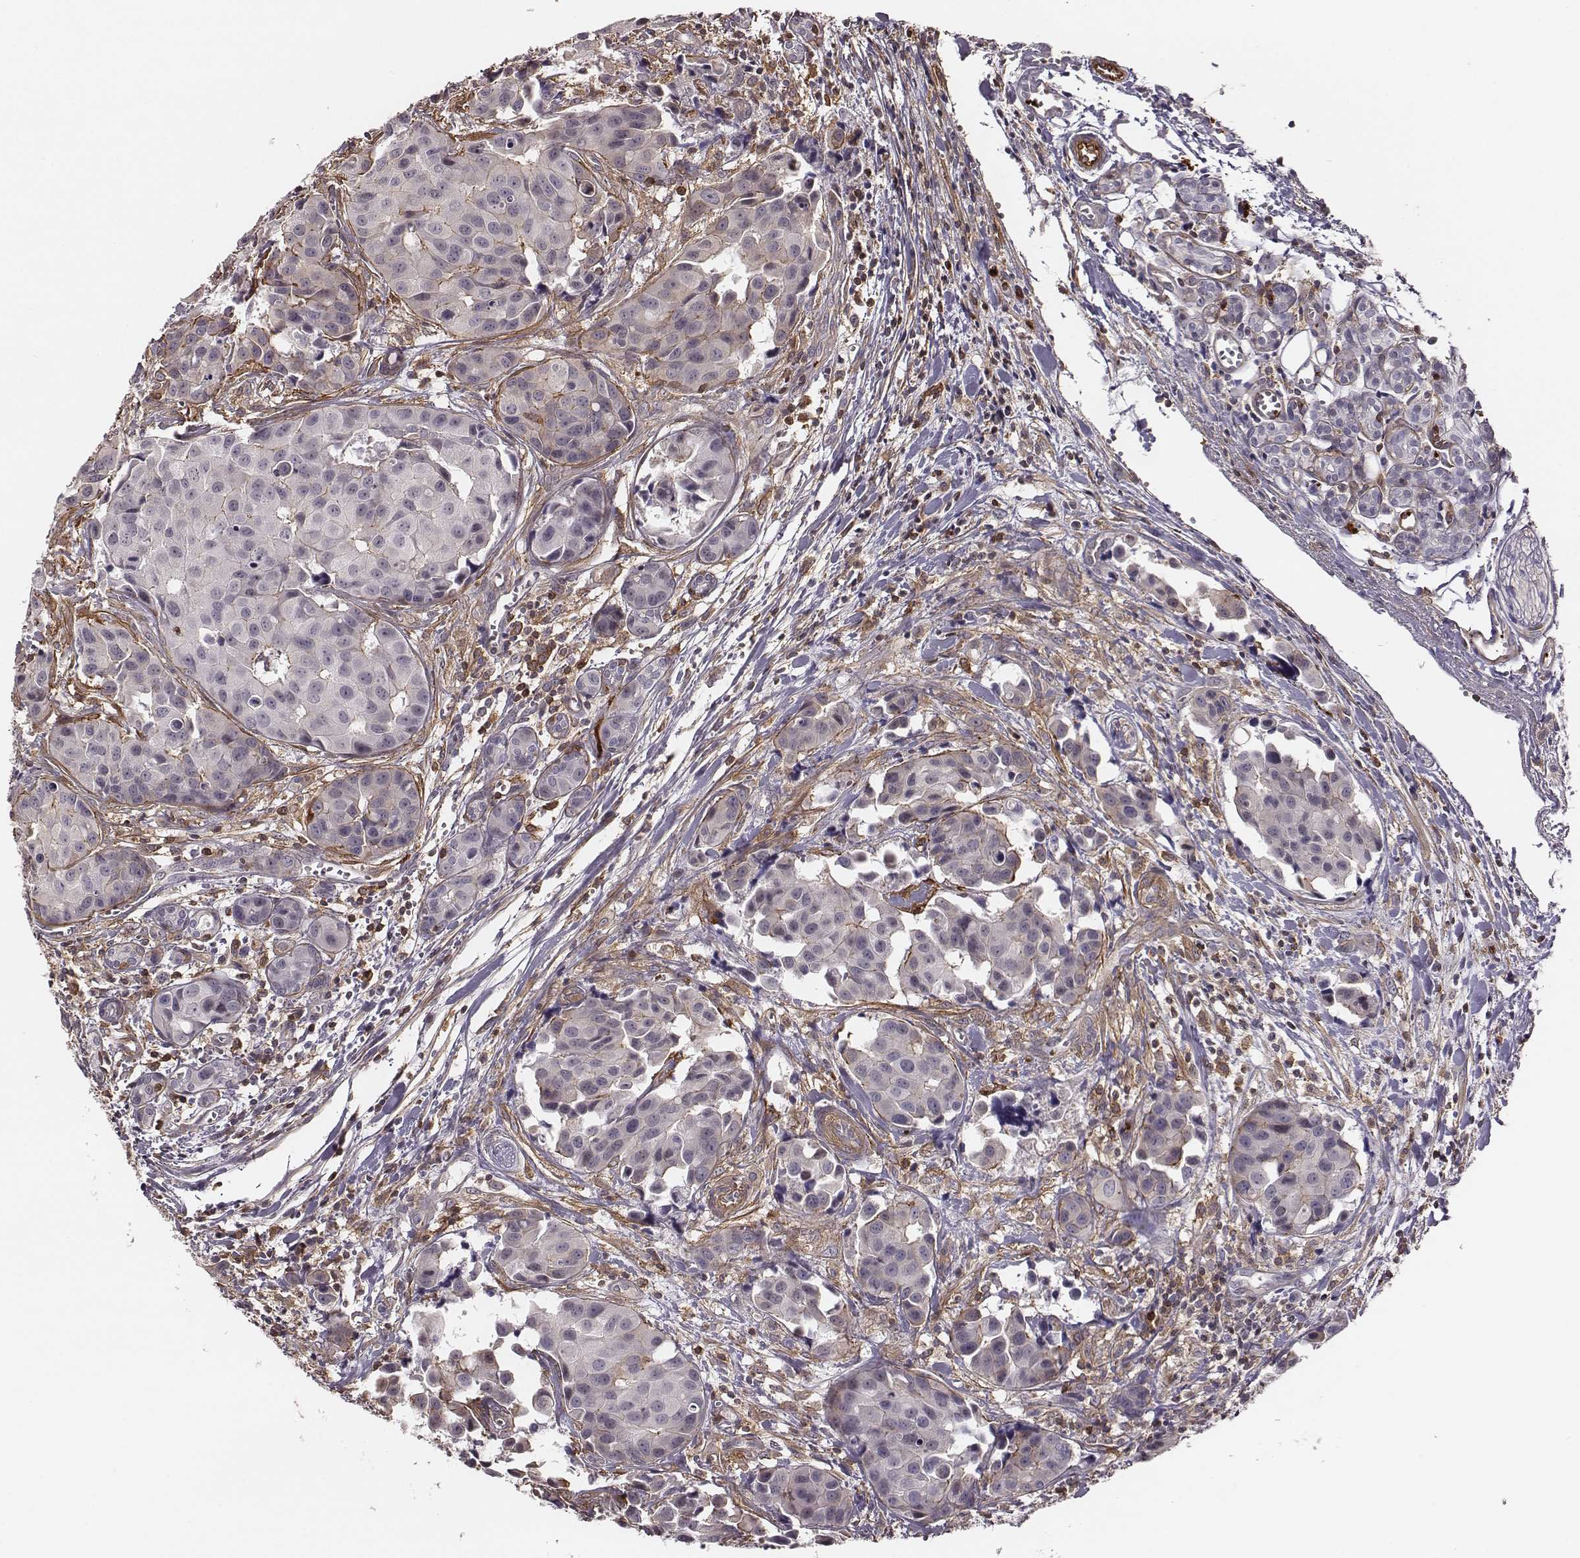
{"staining": {"intensity": "negative", "quantity": "none", "location": "none"}, "tissue": "head and neck cancer", "cell_type": "Tumor cells", "image_type": "cancer", "snomed": [{"axis": "morphology", "description": "Adenocarcinoma, NOS"}, {"axis": "topography", "description": "Head-Neck"}], "caption": "Immunohistochemical staining of head and neck cancer (adenocarcinoma) displays no significant positivity in tumor cells.", "gene": "ZYX", "patient": {"sex": "male", "age": 76}}